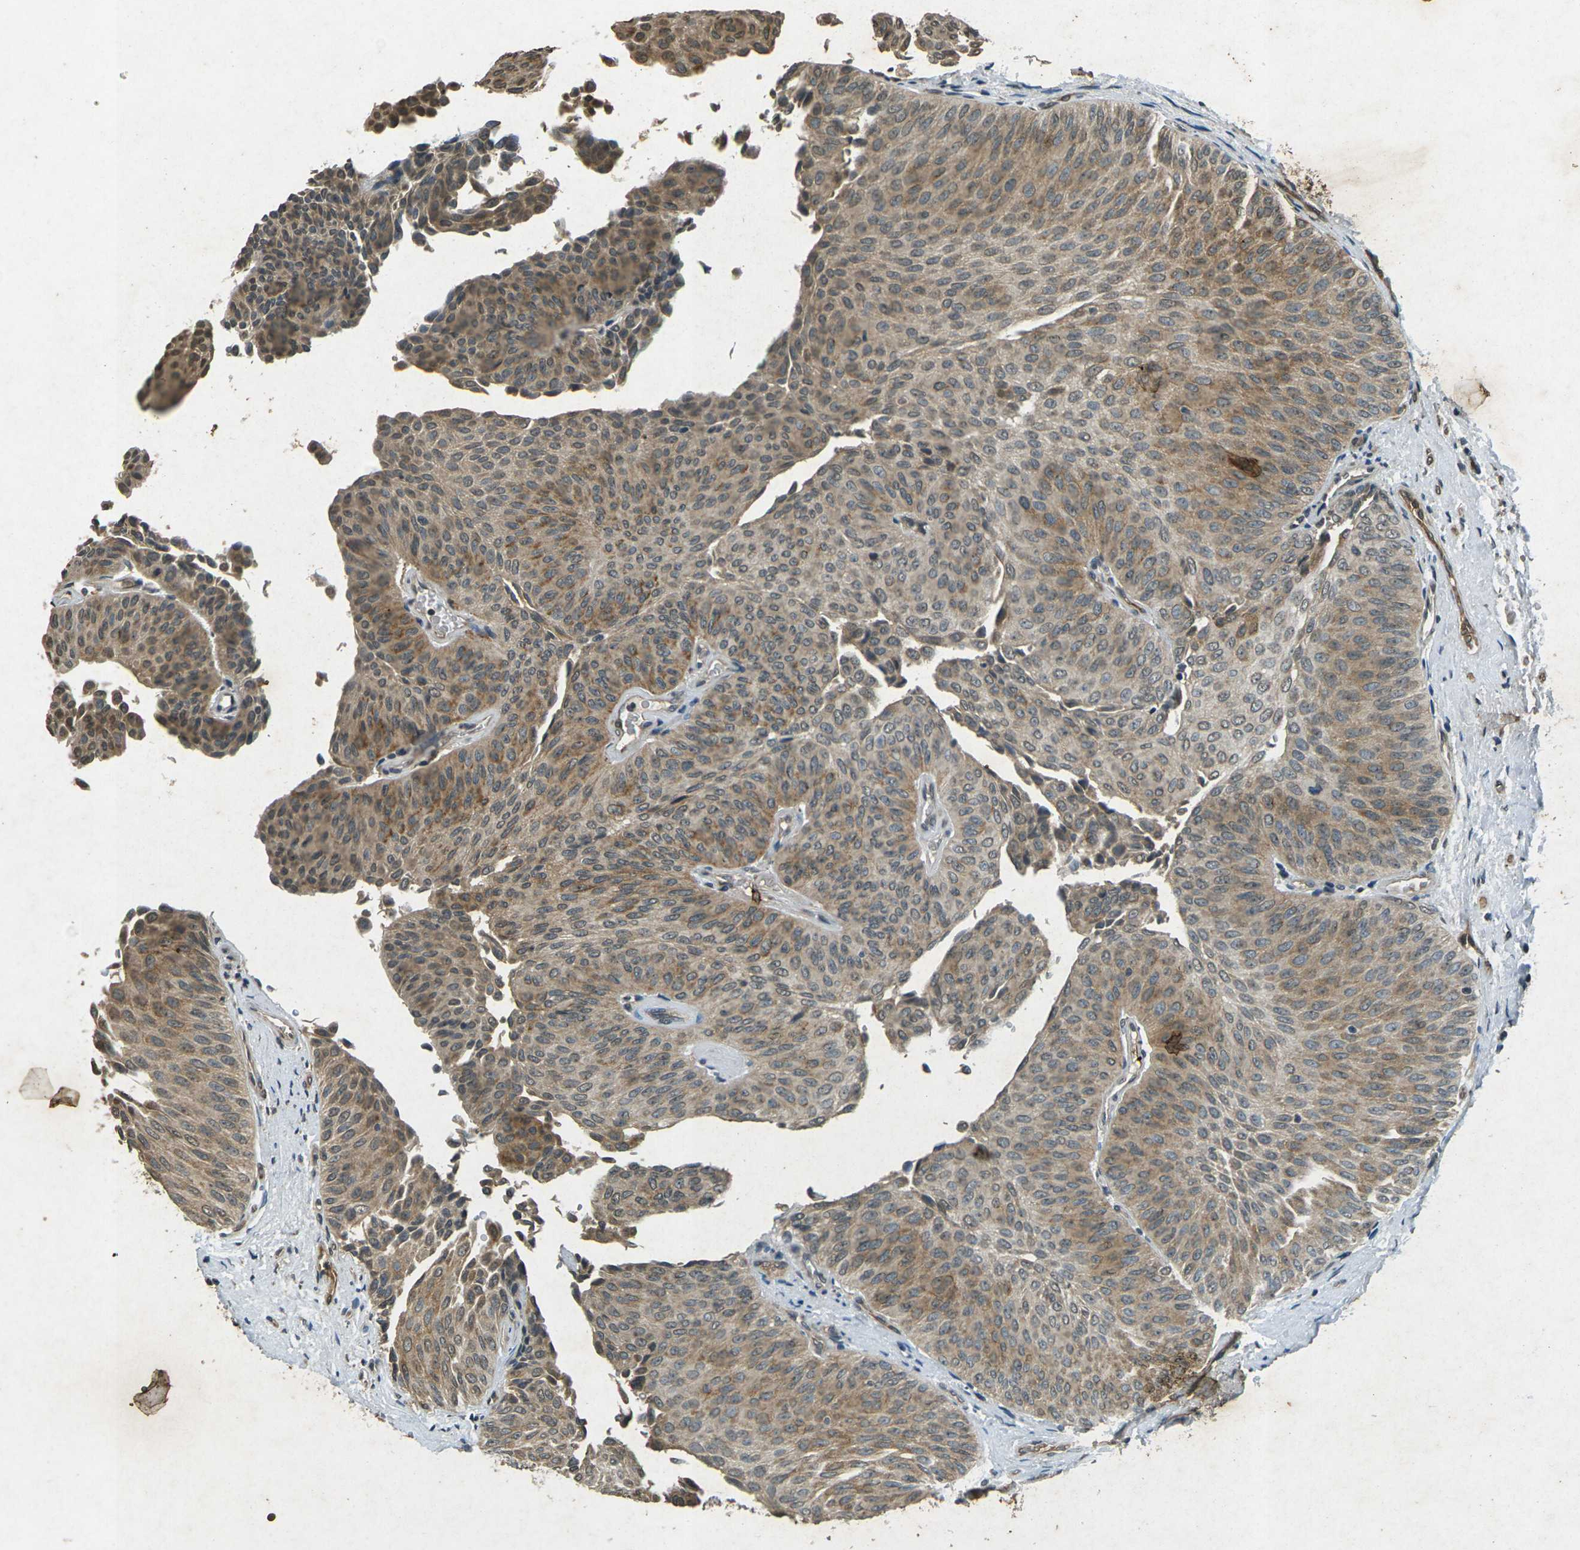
{"staining": {"intensity": "moderate", "quantity": ">75%", "location": "cytoplasmic/membranous"}, "tissue": "urothelial cancer", "cell_type": "Tumor cells", "image_type": "cancer", "snomed": [{"axis": "morphology", "description": "Urothelial carcinoma, Low grade"}, {"axis": "topography", "description": "Urinary bladder"}], "caption": "Low-grade urothelial carcinoma stained with DAB (3,3'-diaminobenzidine) immunohistochemistry displays medium levels of moderate cytoplasmic/membranous staining in about >75% of tumor cells.", "gene": "PDE2A", "patient": {"sex": "female", "age": 60}}